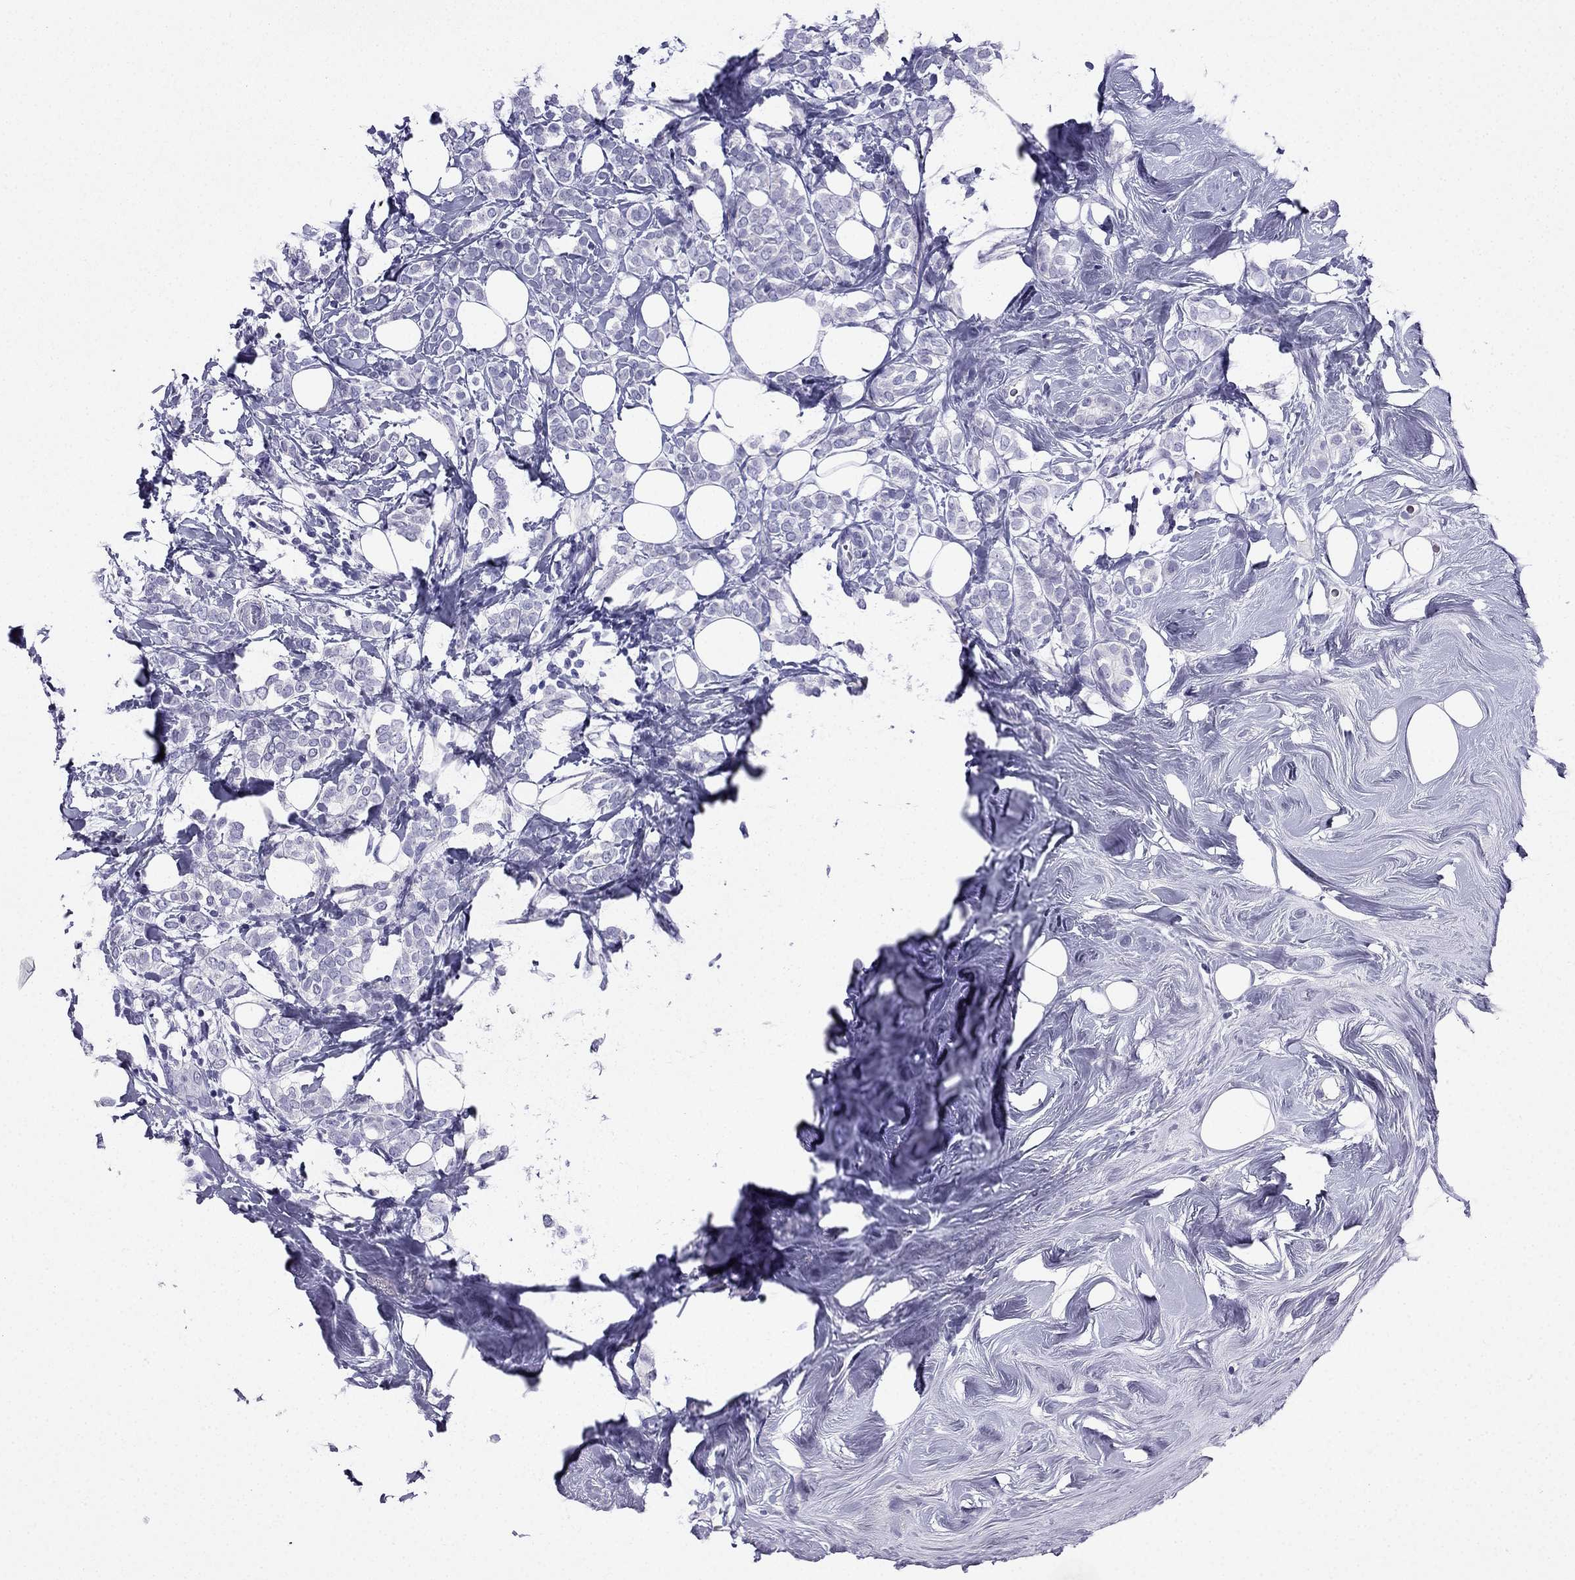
{"staining": {"intensity": "negative", "quantity": "none", "location": "none"}, "tissue": "breast cancer", "cell_type": "Tumor cells", "image_type": "cancer", "snomed": [{"axis": "morphology", "description": "Lobular carcinoma"}, {"axis": "topography", "description": "Breast"}], "caption": "This is an IHC histopathology image of human breast cancer. There is no positivity in tumor cells.", "gene": "NPTX1", "patient": {"sex": "female", "age": 49}}